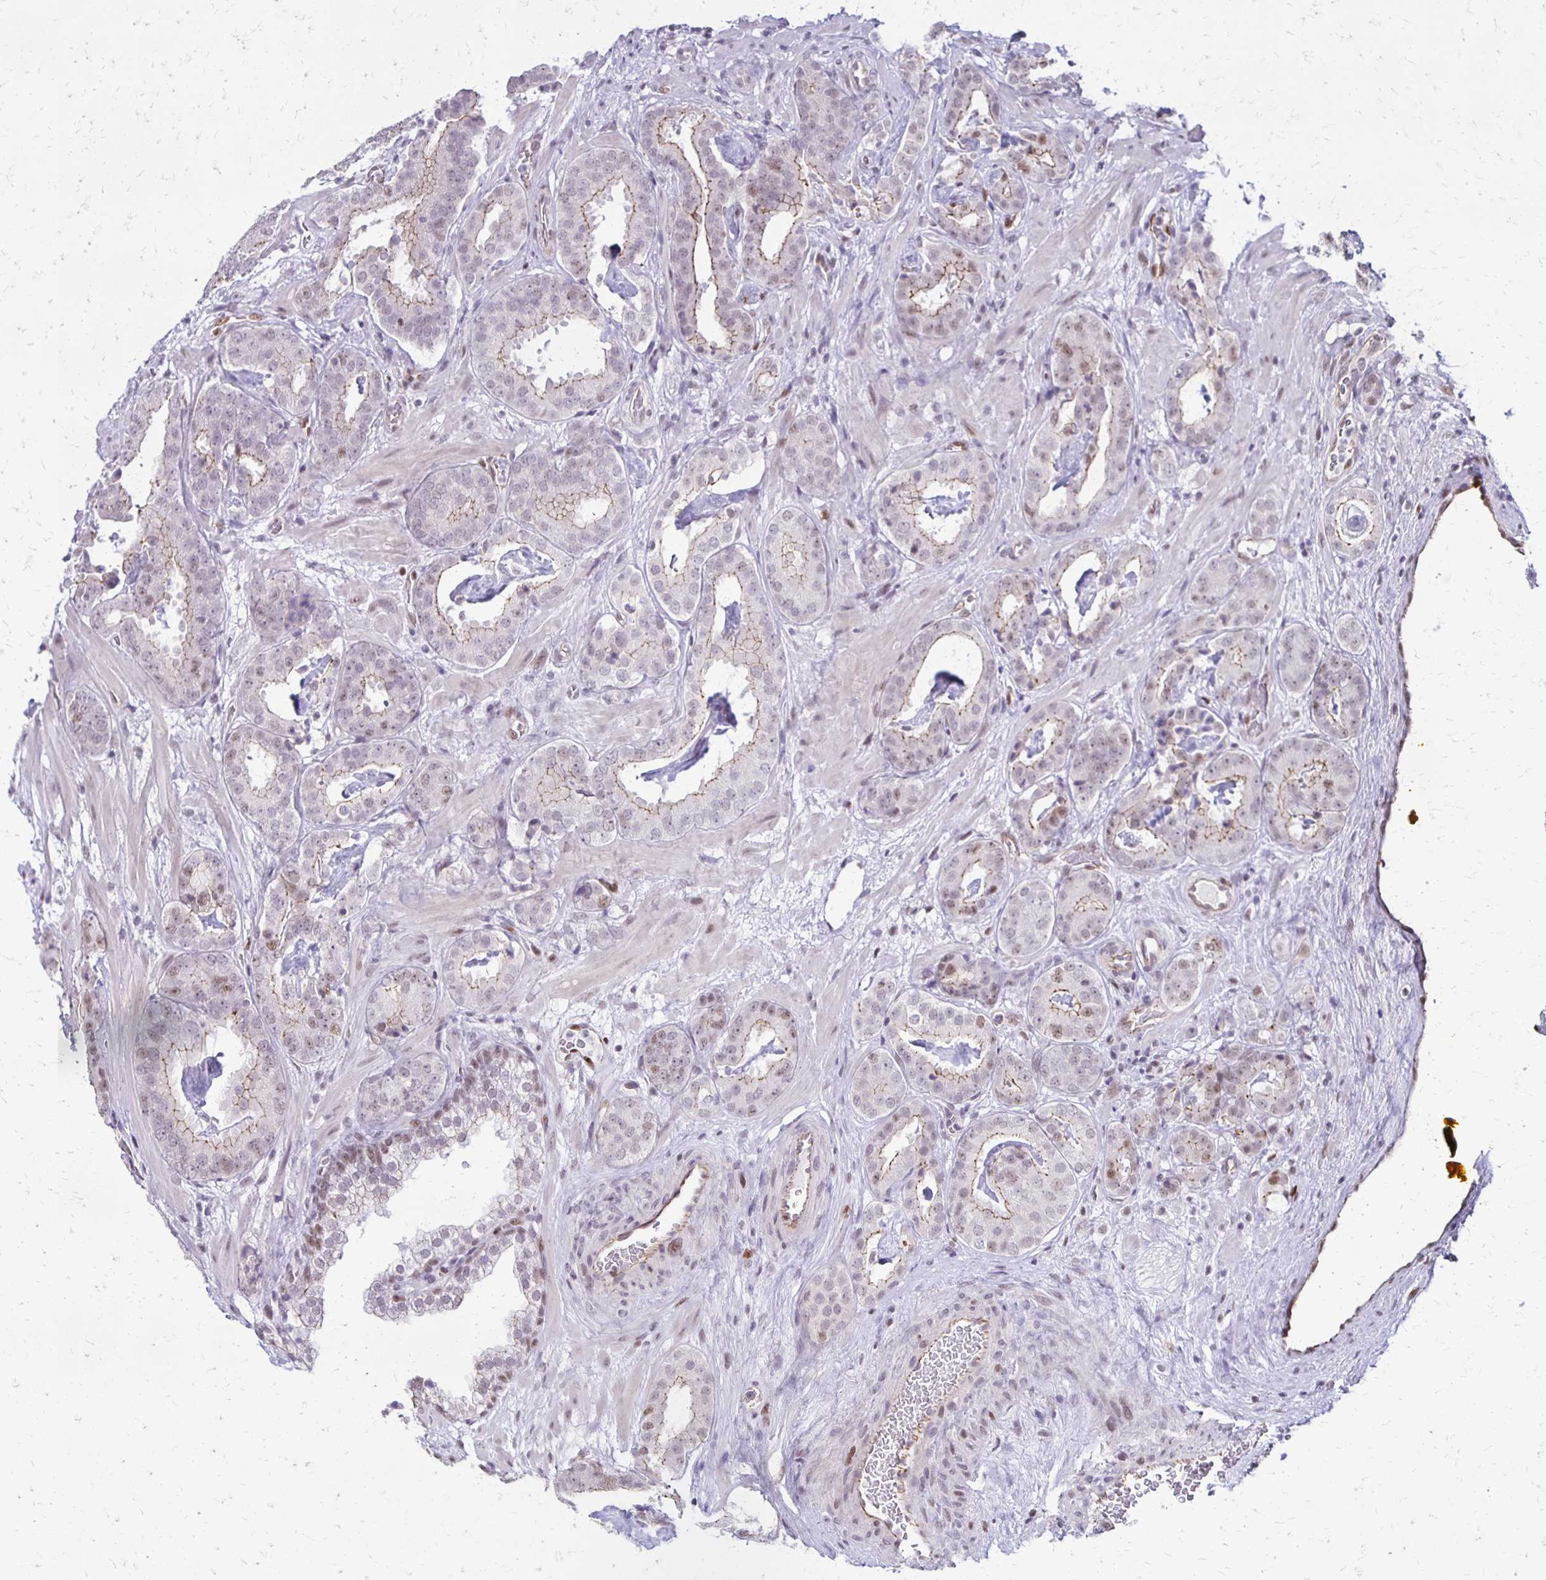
{"staining": {"intensity": "weak", "quantity": "25%-75%", "location": "cytoplasmic/membranous"}, "tissue": "prostate cancer", "cell_type": "Tumor cells", "image_type": "cancer", "snomed": [{"axis": "morphology", "description": "Adenocarcinoma, Low grade"}, {"axis": "topography", "description": "Prostate"}], "caption": "High-power microscopy captured an IHC micrograph of low-grade adenocarcinoma (prostate), revealing weak cytoplasmic/membranous positivity in approximately 25%-75% of tumor cells.", "gene": "DDB2", "patient": {"sex": "male", "age": 62}}